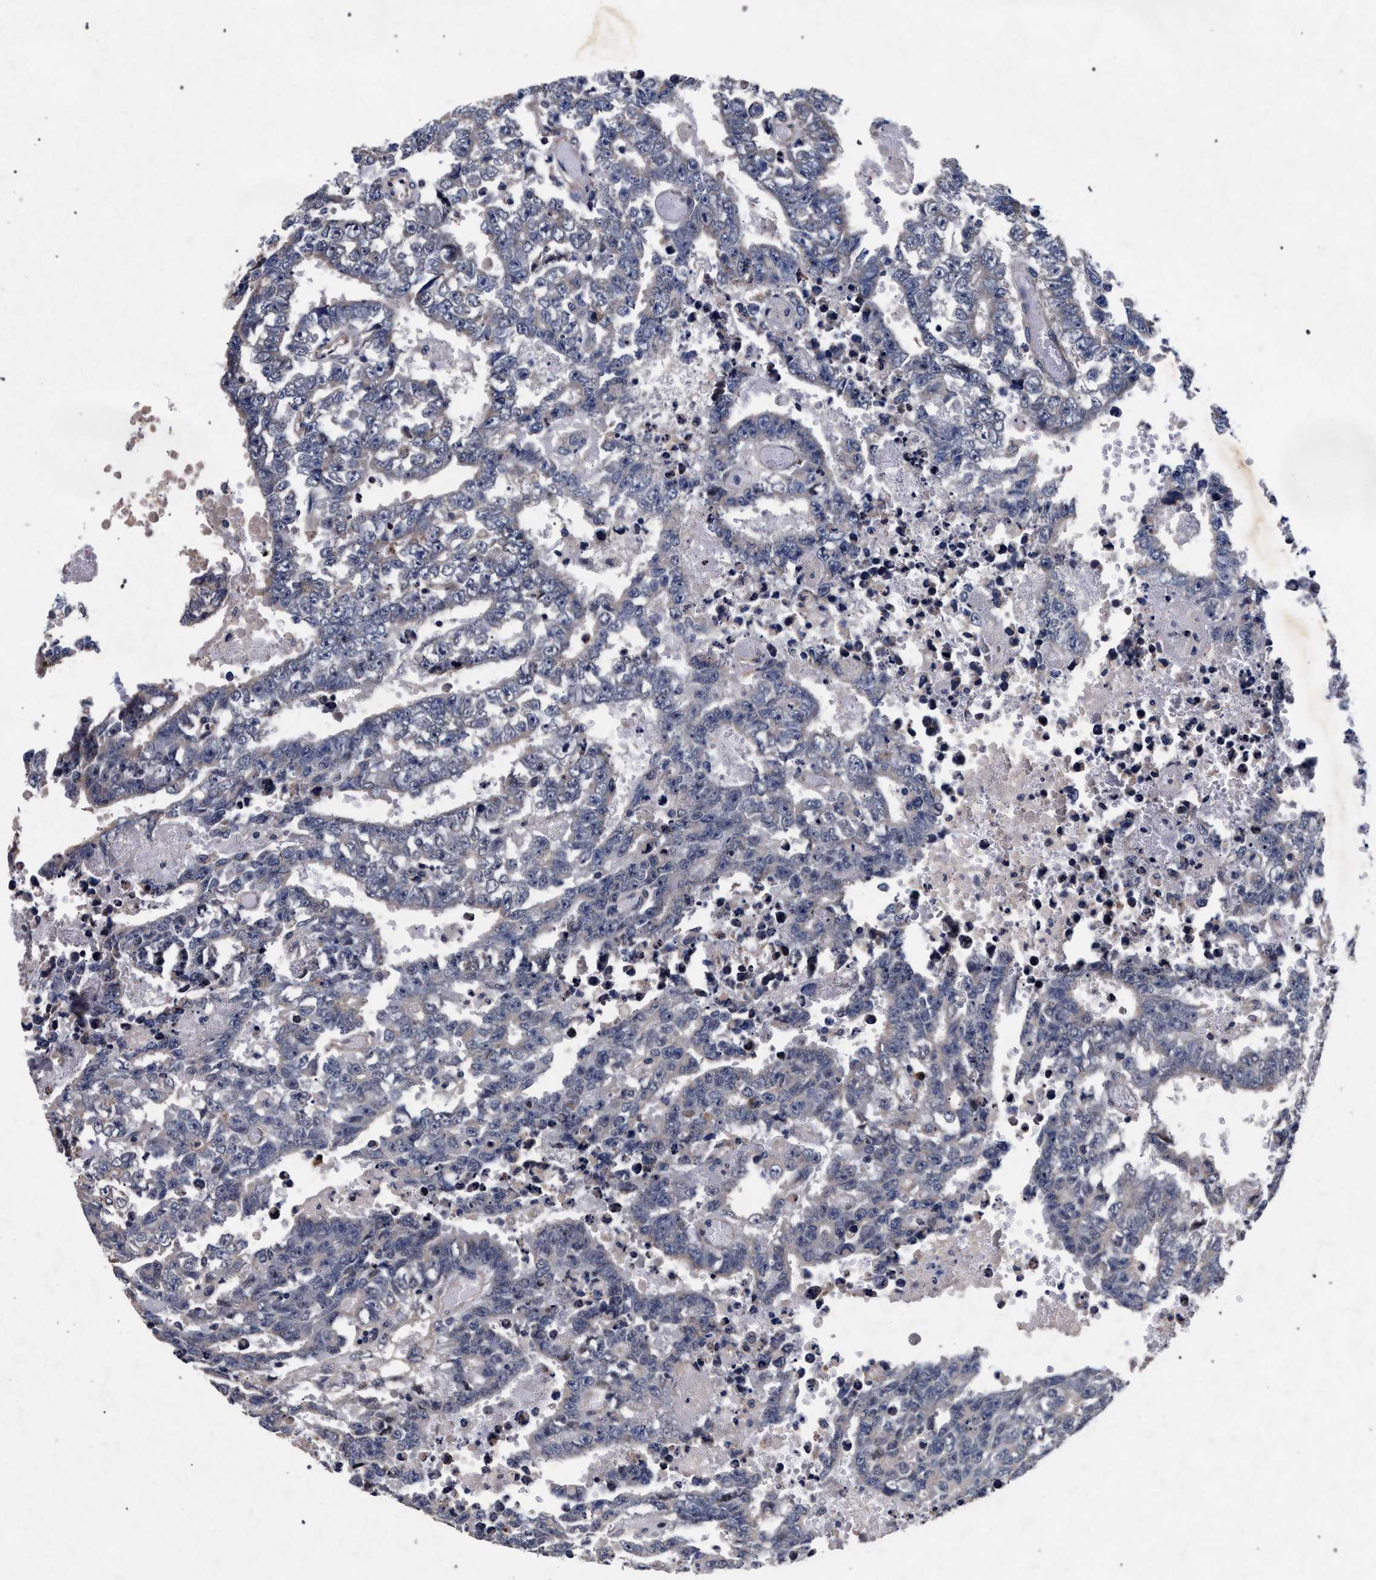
{"staining": {"intensity": "negative", "quantity": "none", "location": "none"}, "tissue": "testis cancer", "cell_type": "Tumor cells", "image_type": "cancer", "snomed": [{"axis": "morphology", "description": "Carcinoma, Embryonal, NOS"}, {"axis": "topography", "description": "Testis"}], "caption": "A high-resolution micrograph shows IHC staining of embryonal carcinoma (testis), which exhibits no significant positivity in tumor cells.", "gene": "CFAP95", "patient": {"sex": "male", "age": 25}}